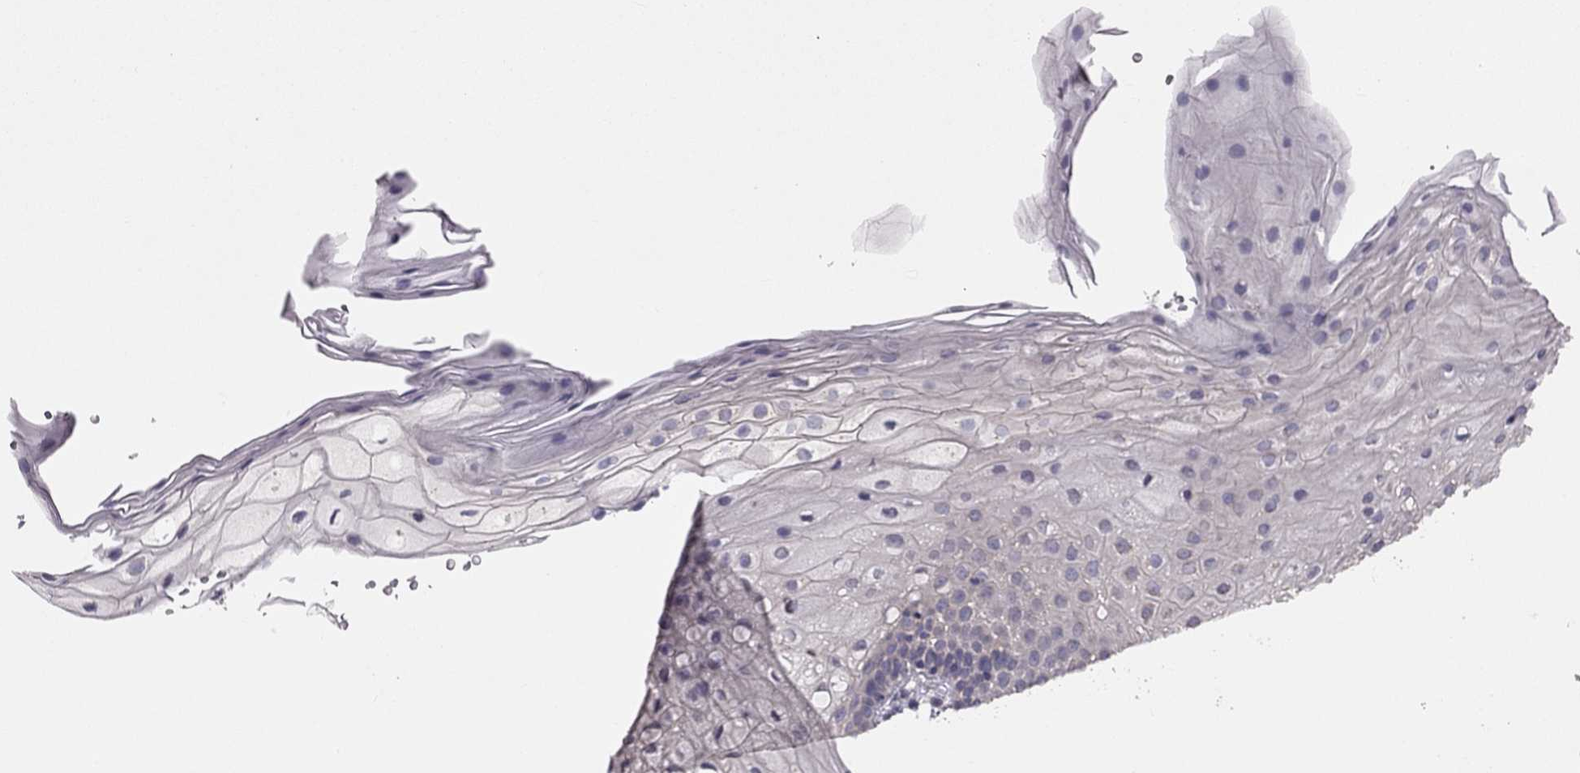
{"staining": {"intensity": "negative", "quantity": "none", "location": "none"}, "tissue": "oral mucosa", "cell_type": "Squamous epithelial cells", "image_type": "normal", "snomed": [{"axis": "morphology", "description": "Normal tissue, NOS"}, {"axis": "topography", "description": "Oral tissue"}, {"axis": "topography", "description": "Tounge, NOS"}], "caption": "IHC image of unremarkable oral mucosa: human oral mucosa stained with DAB shows no significant protein expression in squamous epithelial cells.", "gene": "HSFX1", "patient": {"sex": "female", "age": 83}}